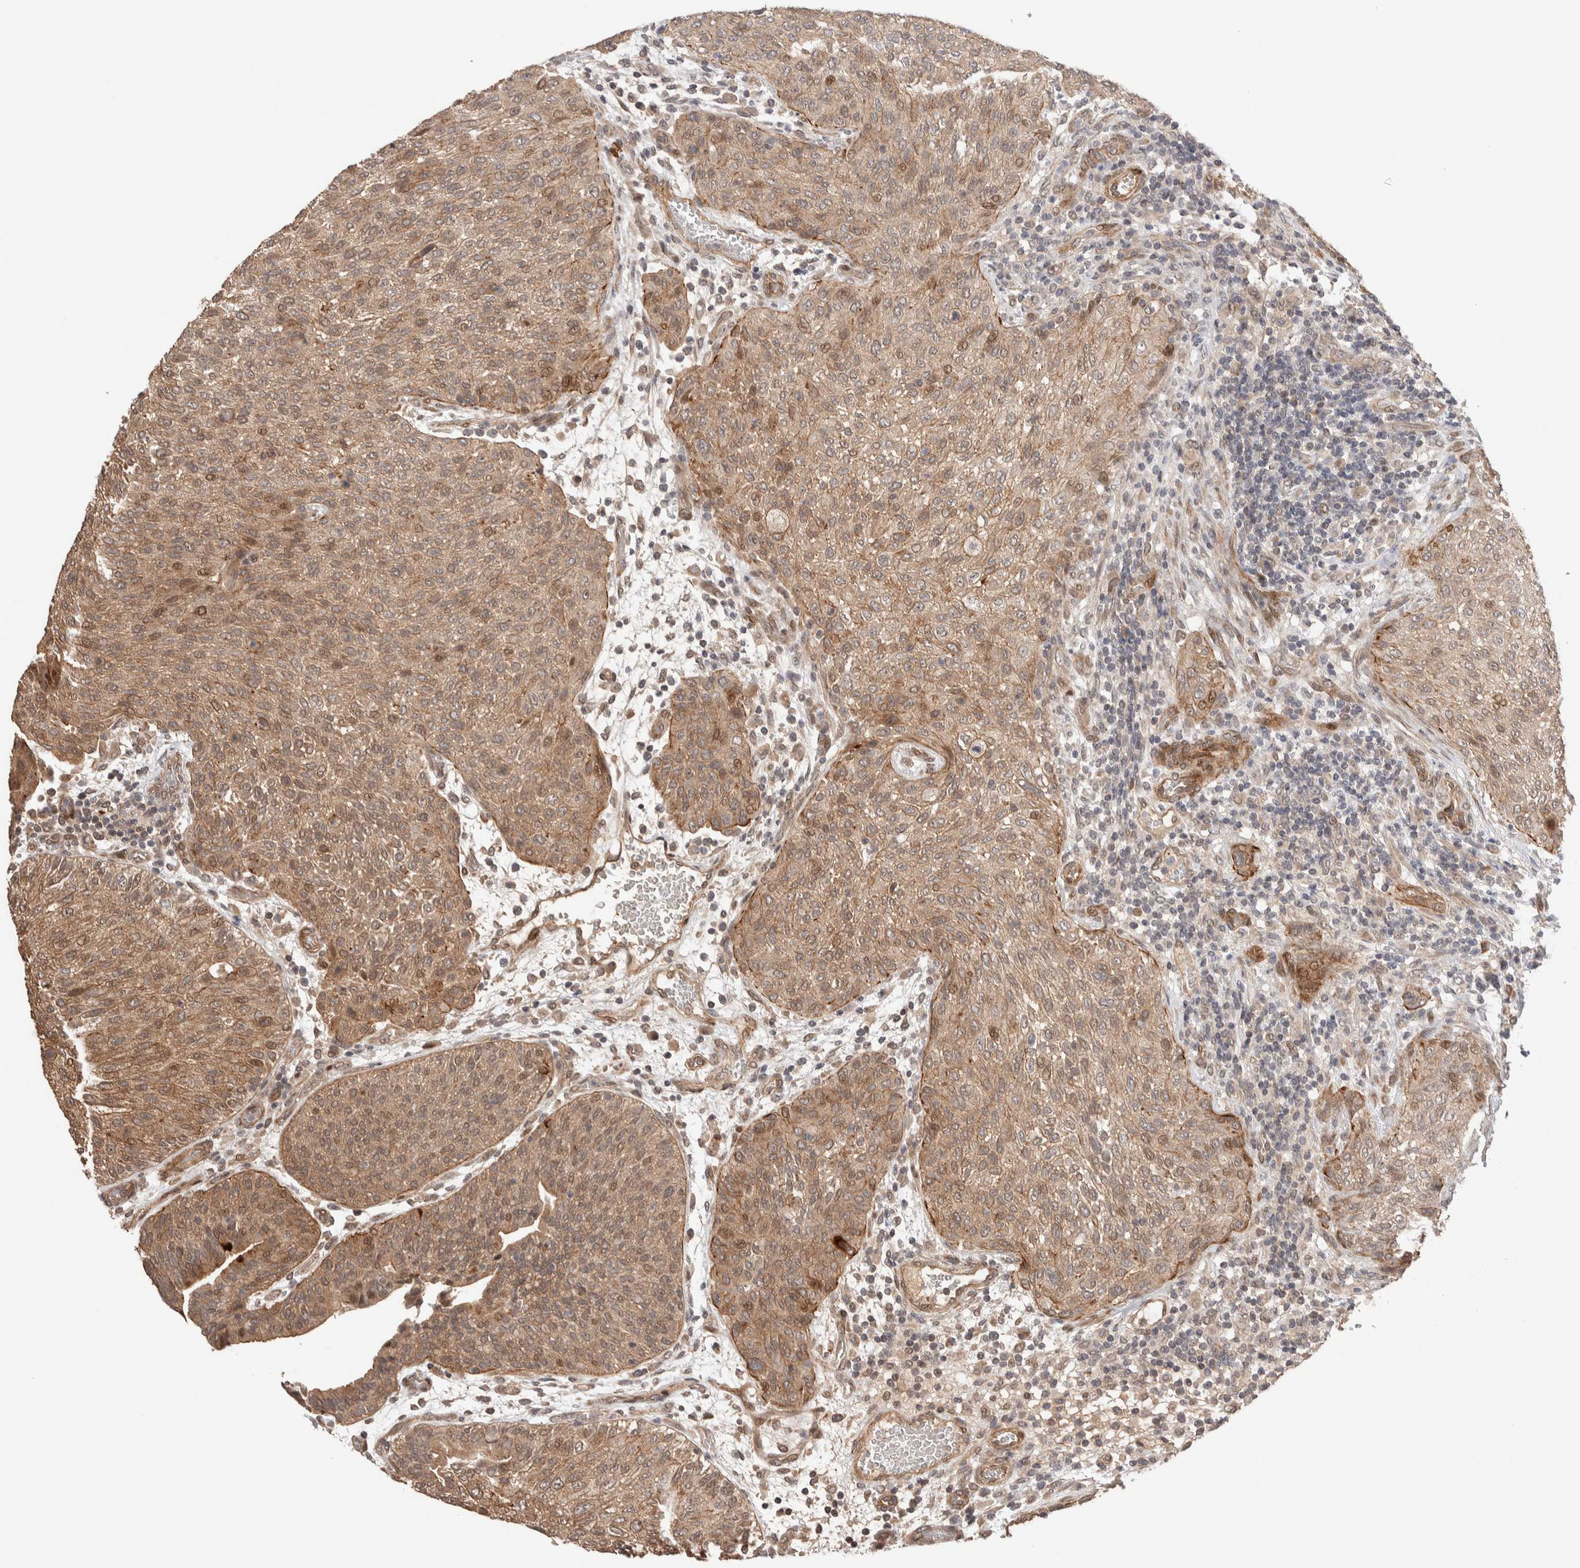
{"staining": {"intensity": "moderate", "quantity": ">75%", "location": "cytoplasmic/membranous,nuclear"}, "tissue": "urothelial cancer", "cell_type": "Tumor cells", "image_type": "cancer", "snomed": [{"axis": "morphology", "description": "Urothelial carcinoma, Low grade"}, {"axis": "morphology", "description": "Urothelial carcinoma, High grade"}, {"axis": "topography", "description": "Urinary bladder"}], "caption": "A brown stain labels moderate cytoplasmic/membranous and nuclear staining of a protein in human urothelial cancer tumor cells.", "gene": "PRDM15", "patient": {"sex": "male", "age": 35}}